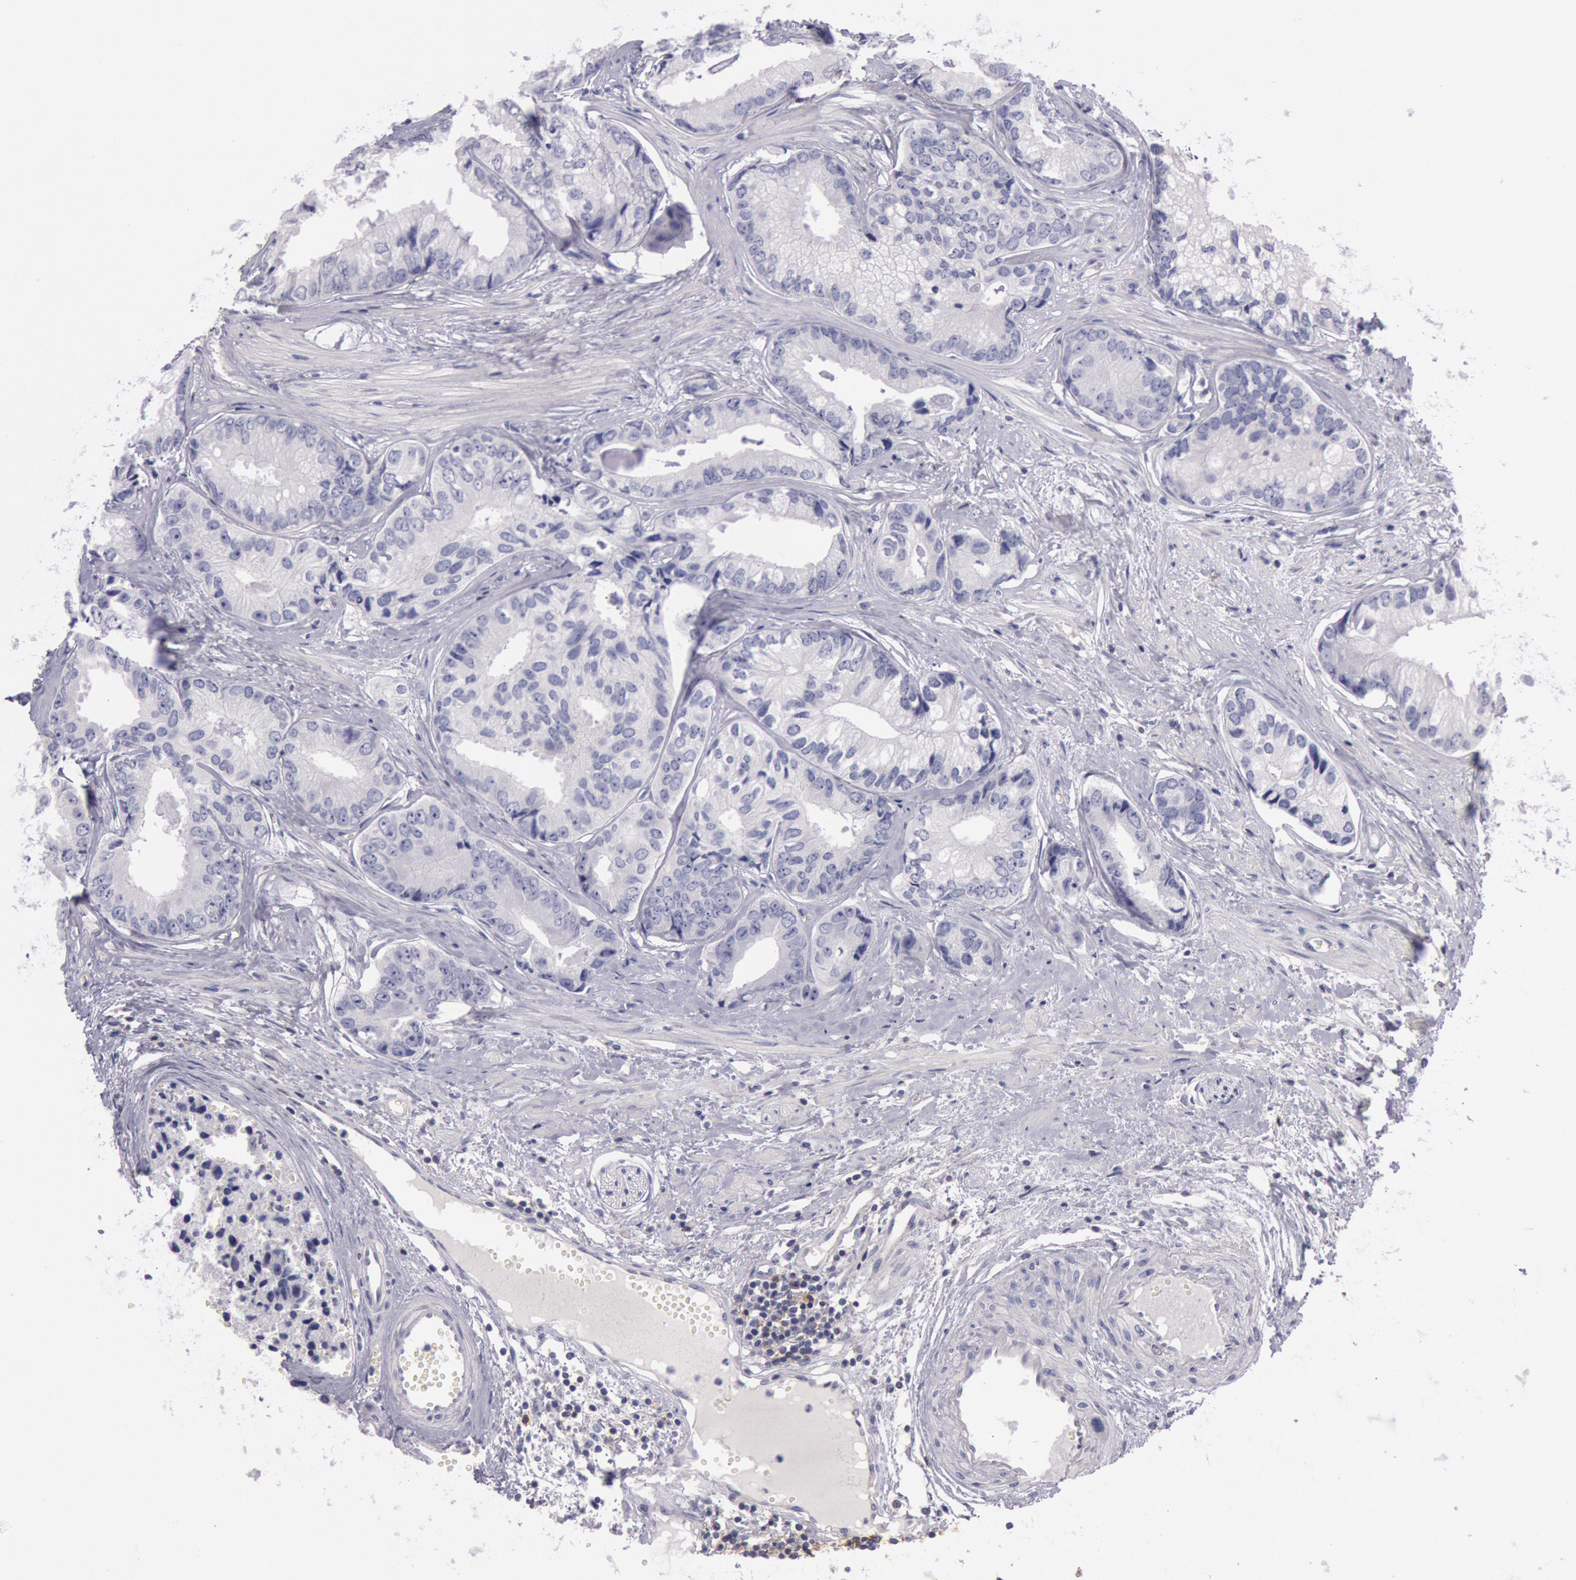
{"staining": {"intensity": "negative", "quantity": "none", "location": "none"}, "tissue": "prostate cancer", "cell_type": "Tumor cells", "image_type": "cancer", "snomed": [{"axis": "morphology", "description": "Adenocarcinoma, High grade"}, {"axis": "topography", "description": "Prostate"}], "caption": "A histopathology image of human prostate cancer is negative for staining in tumor cells.", "gene": "TRIB2", "patient": {"sex": "male", "age": 56}}